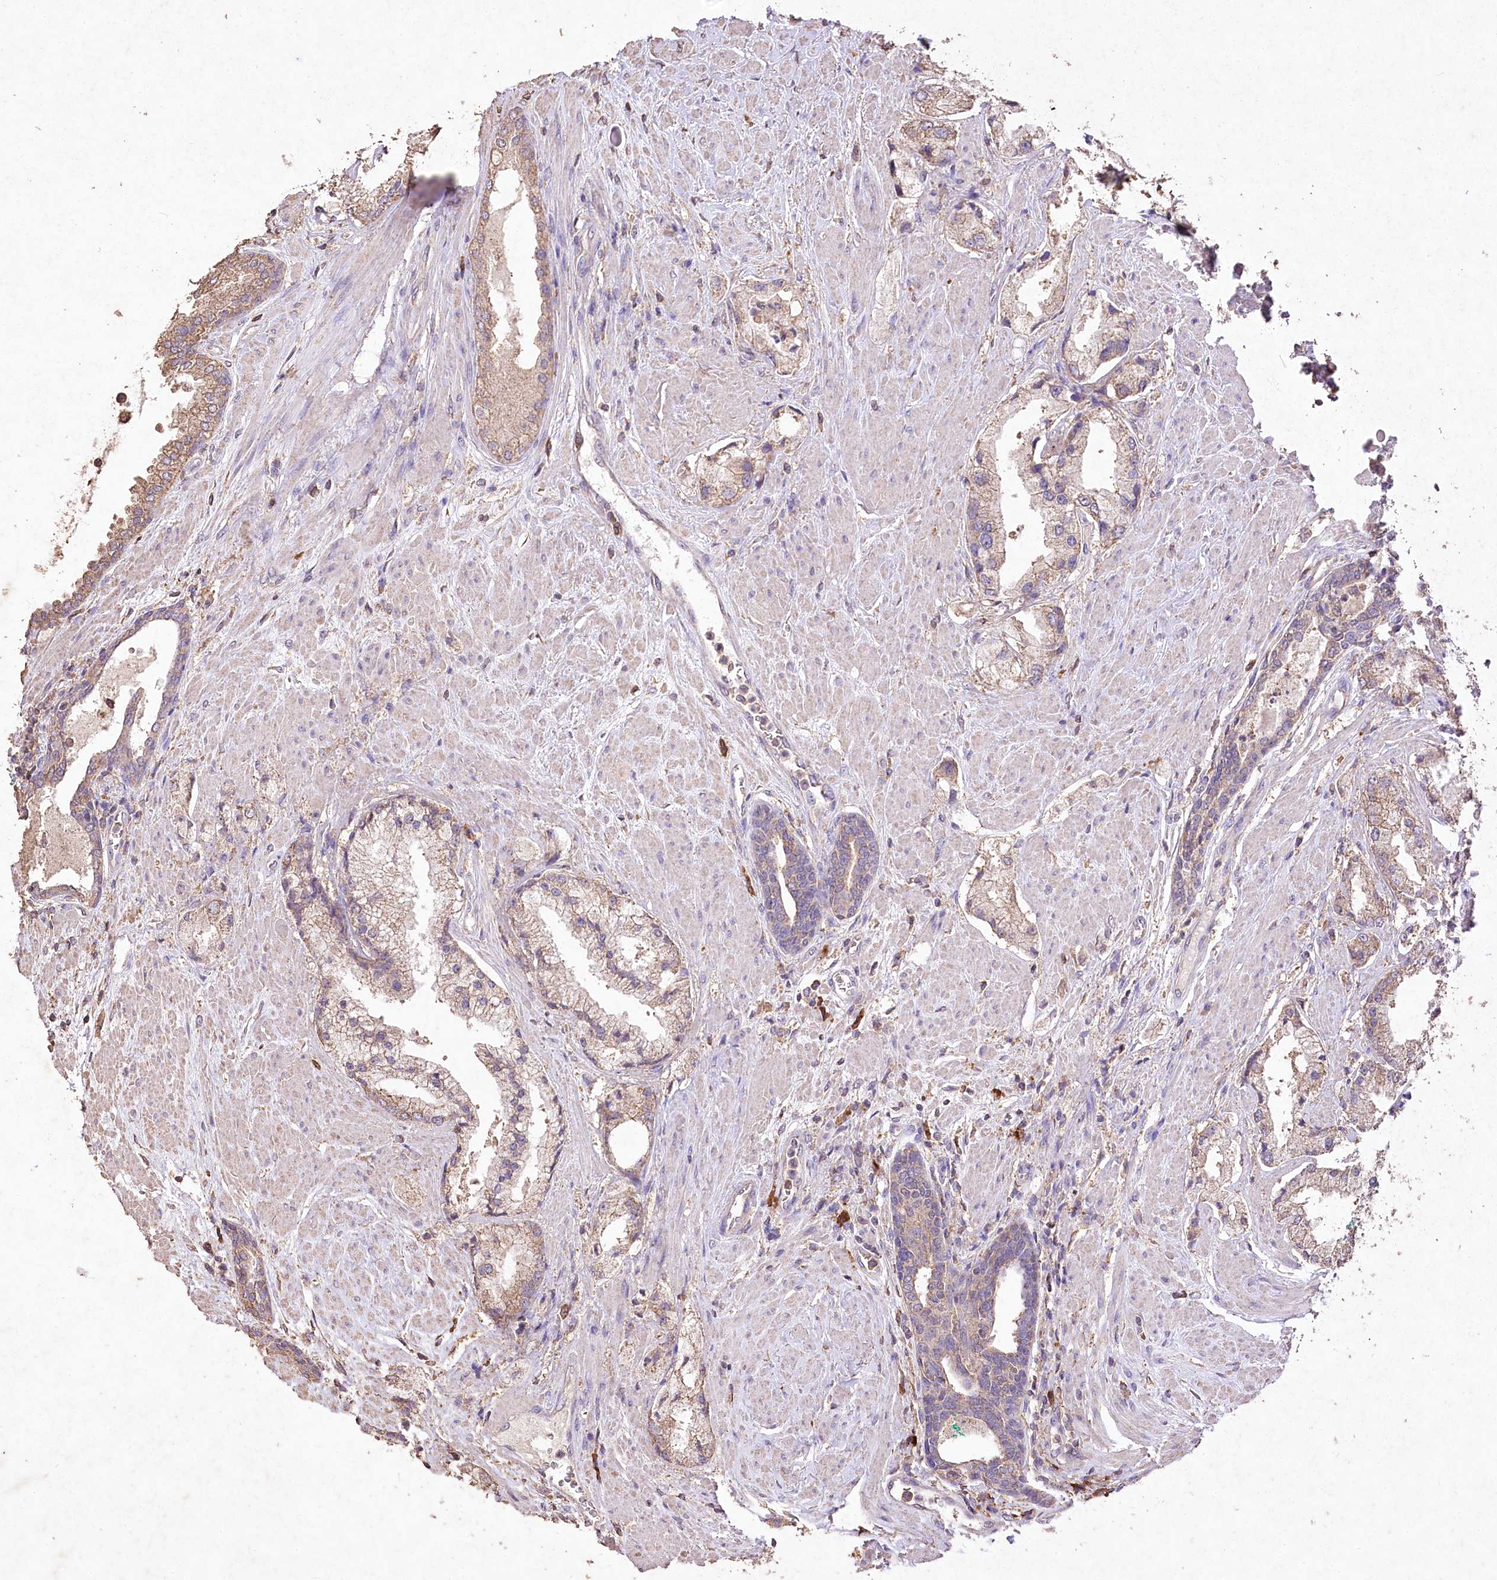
{"staining": {"intensity": "moderate", "quantity": ">75%", "location": "cytoplasmic/membranous"}, "tissue": "prostate cancer", "cell_type": "Tumor cells", "image_type": "cancer", "snomed": [{"axis": "morphology", "description": "Adenocarcinoma, Low grade"}, {"axis": "topography", "description": "Prostate"}], "caption": "There is medium levels of moderate cytoplasmic/membranous staining in tumor cells of prostate cancer, as demonstrated by immunohistochemical staining (brown color).", "gene": "IREB2", "patient": {"sex": "male", "age": 67}}